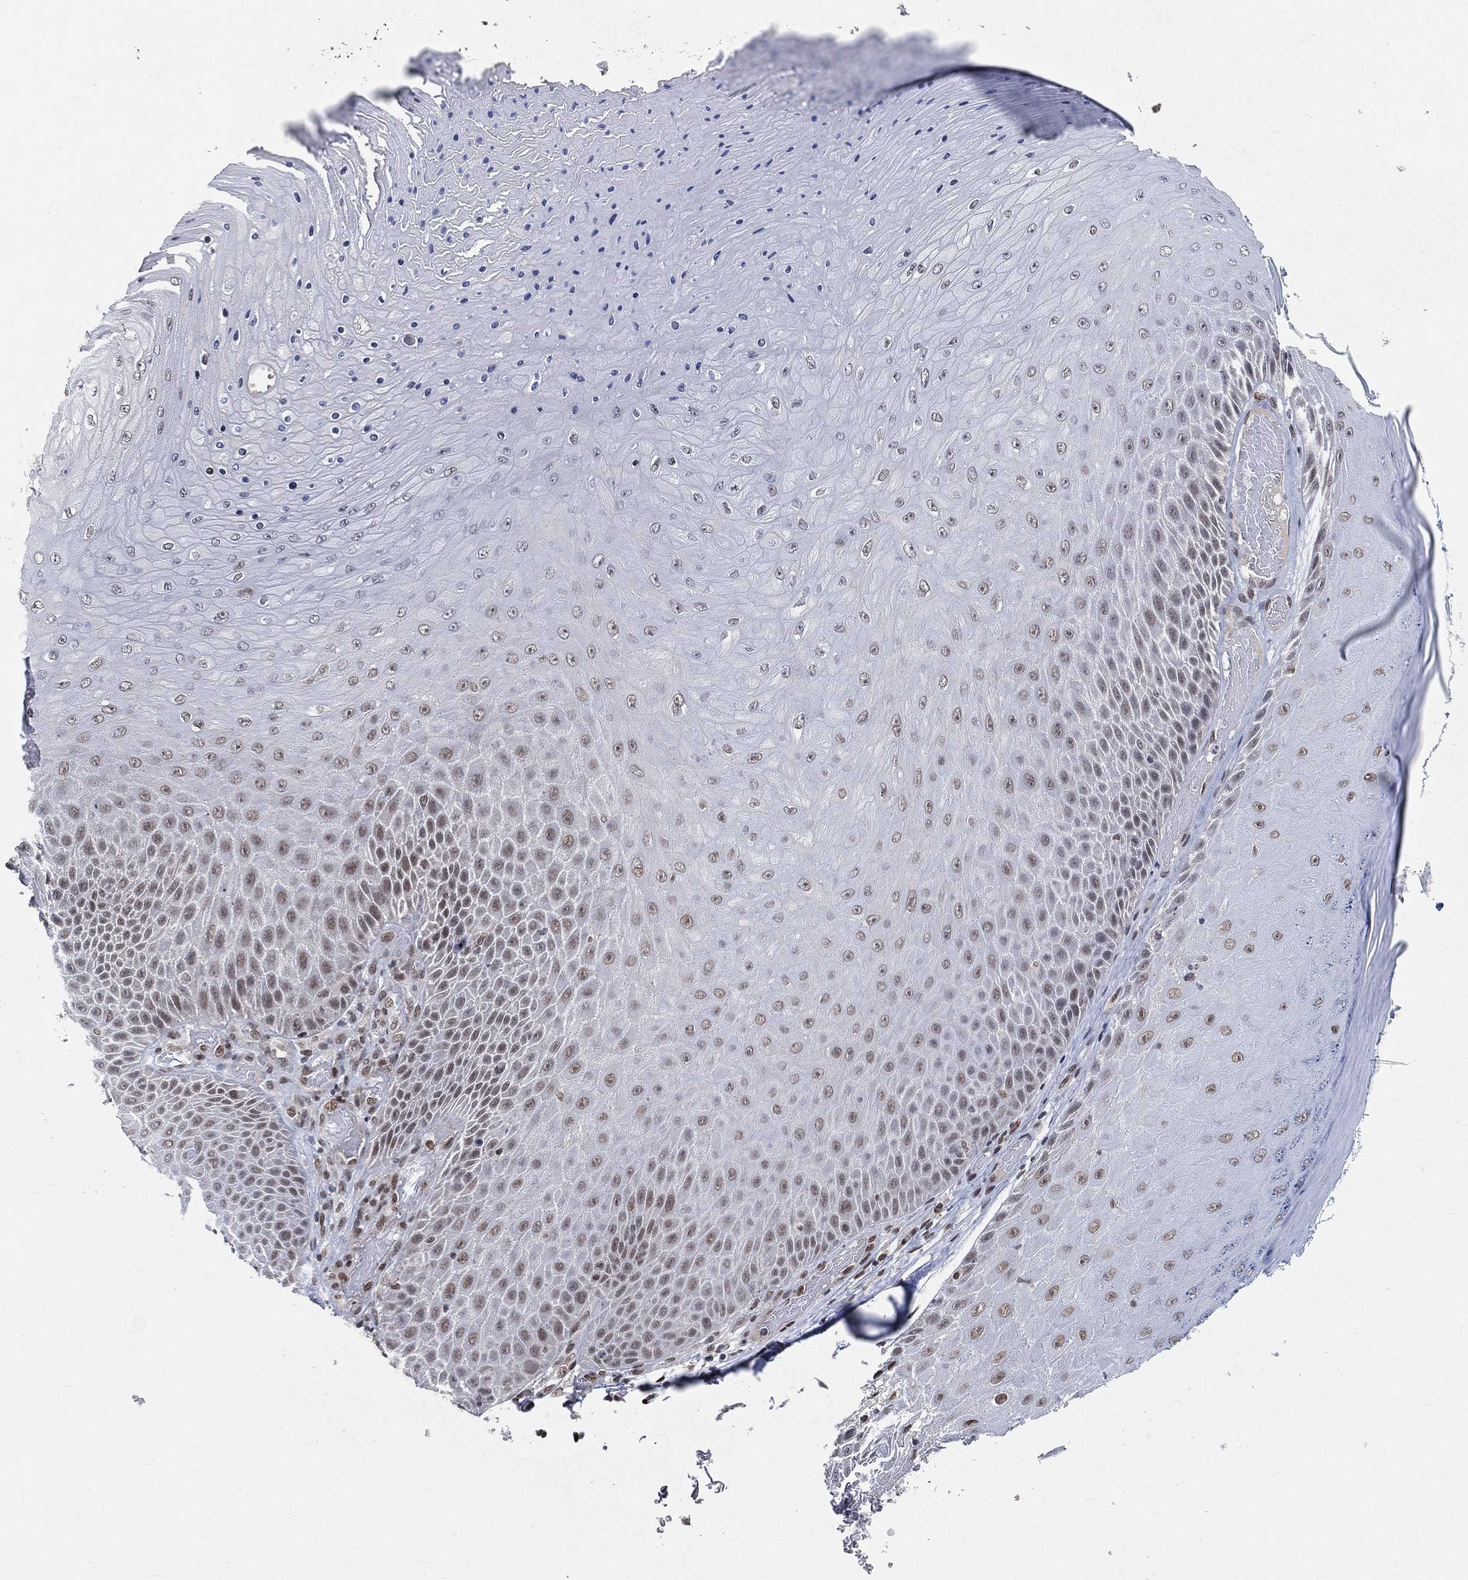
{"staining": {"intensity": "weak", "quantity": "25%-75%", "location": "nuclear"}, "tissue": "skin cancer", "cell_type": "Tumor cells", "image_type": "cancer", "snomed": [{"axis": "morphology", "description": "Squamous cell carcinoma, NOS"}, {"axis": "topography", "description": "Skin"}], "caption": "Weak nuclear protein positivity is identified in about 25%-75% of tumor cells in skin cancer. (Stains: DAB in brown, nuclei in blue, Microscopy: brightfield microscopy at high magnification).", "gene": "YLPM1", "patient": {"sex": "male", "age": 62}}